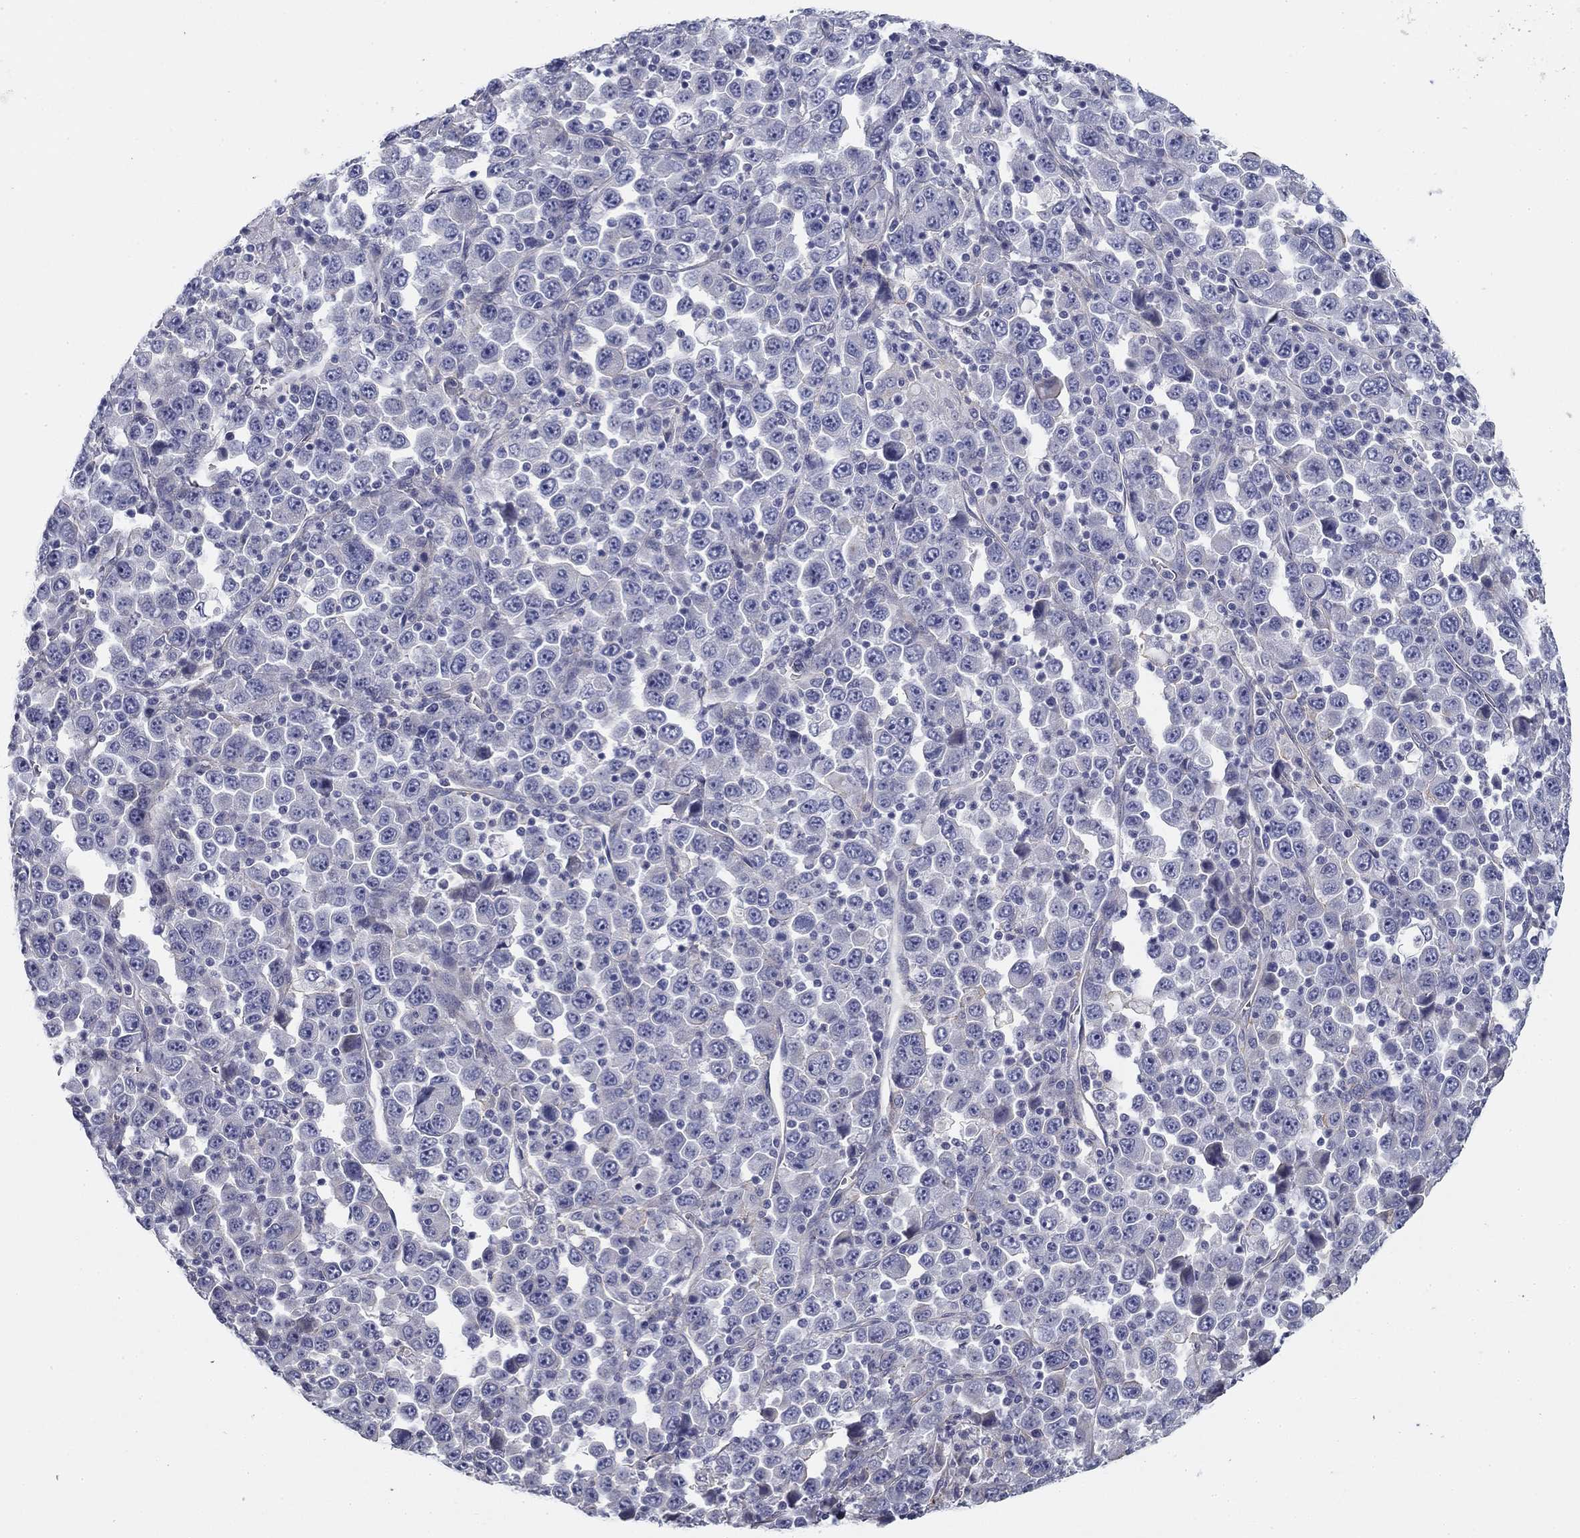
{"staining": {"intensity": "negative", "quantity": "none", "location": "none"}, "tissue": "stomach cancer", "cell_type": "Tumor cells", "image_type": "cancer", "snomed": [{"axis": "morphology", "description": "Normal tissue, NOS"}, {"axis": "morphology", "description": "Adenocarcinoma, NOS"}, {"axis": "topography", "description": "Stomach, upper"}, {"axis": "topography", "description": "Stomach"}], "caption": "Immunohistochemical staining of stomach cancer displays no significant staining in tumor cells.", "gene": "CPLX4", "patient": {"sex": "male", "age": 59}}